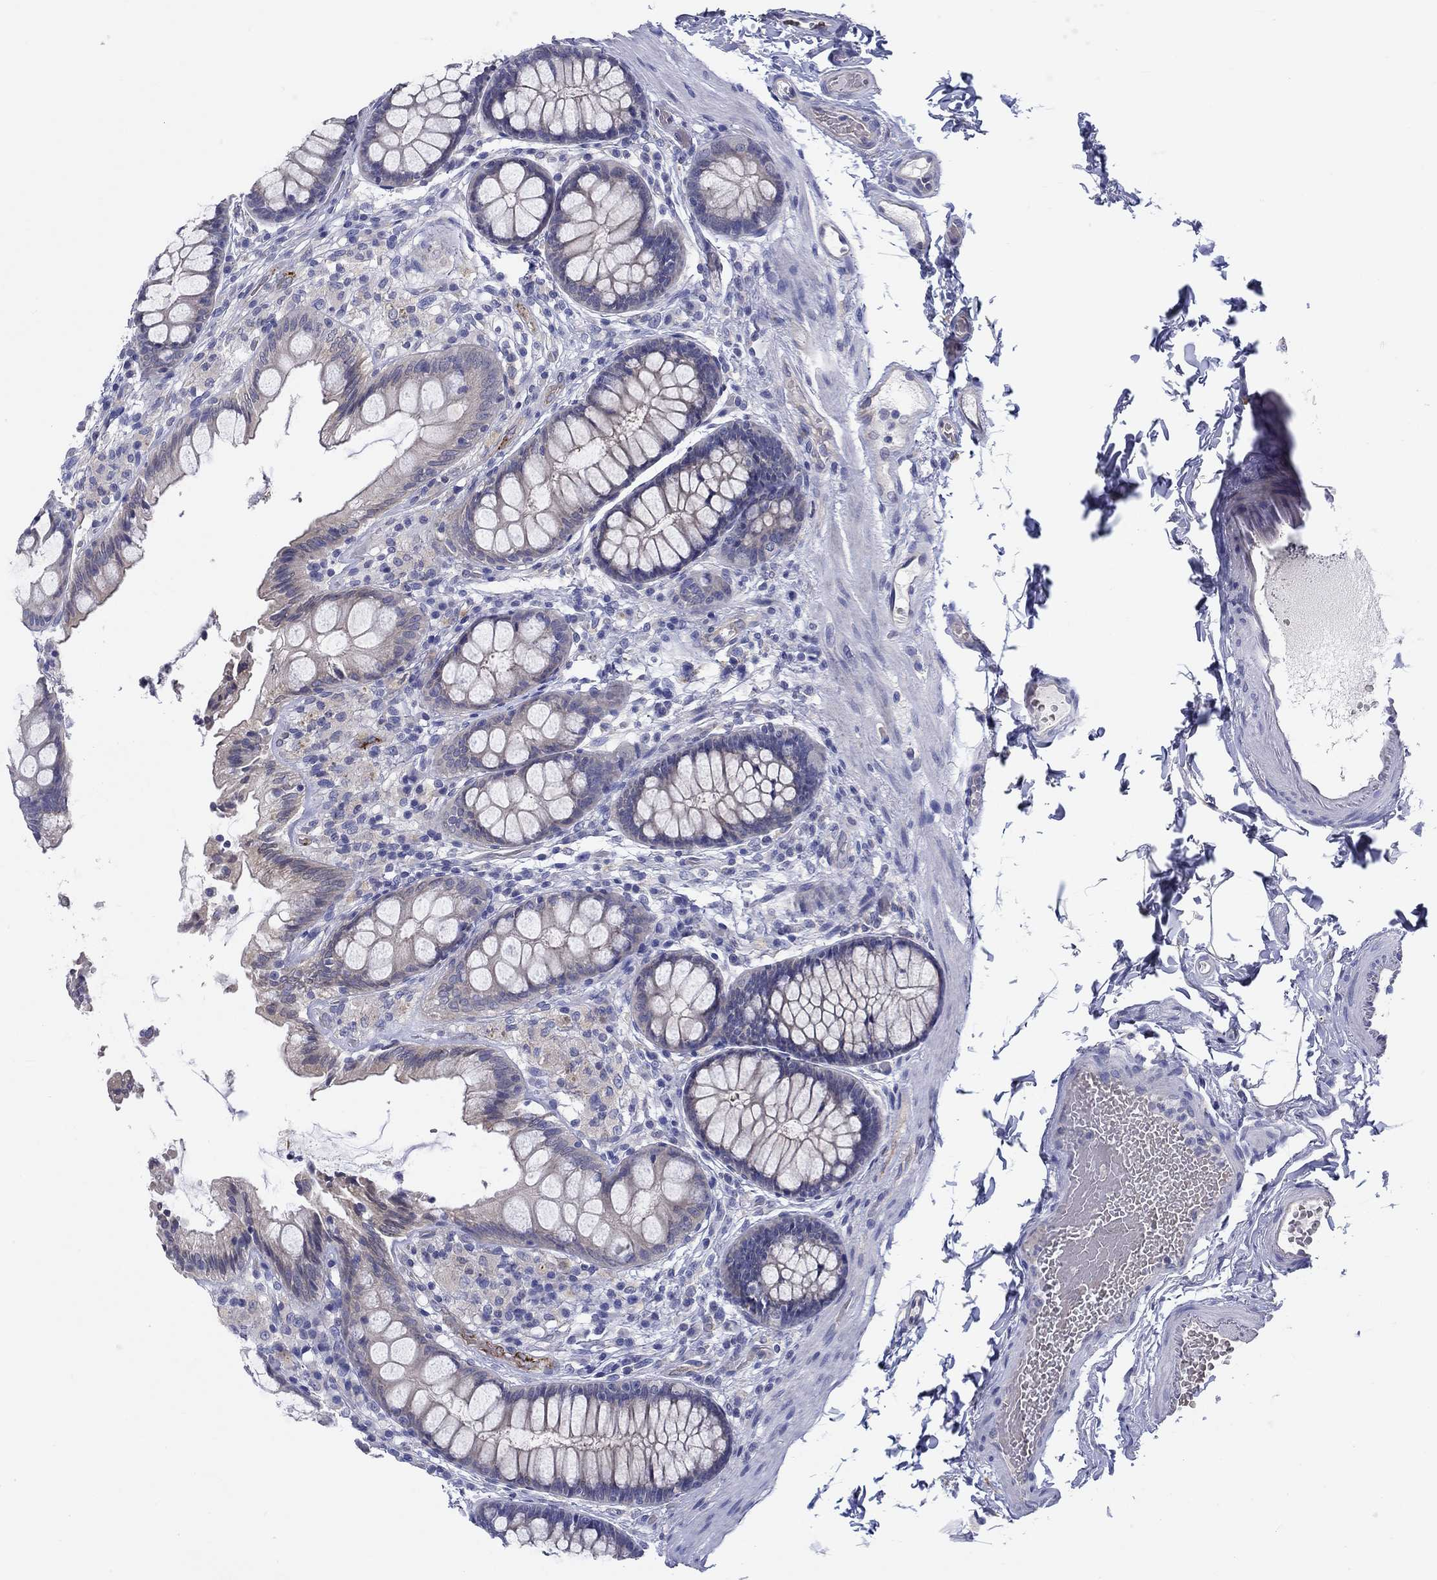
{"staining": {"intensity": "negative", "quantity": "none", "location": "none"}, "tissue": "colon", "cell_type": "Endothelial cells", "image_type": "normal", "snomed": [{"axis": "morphology", "description": "Normal tissue, NOS"}, {"axis": "topography", "description": "Colon"}], "caption": "The photomicrograph shows no significant staining in endothelial cells of colon.", "gene": "ERMP1", "patient": {"sex": "female", "age": 86}}